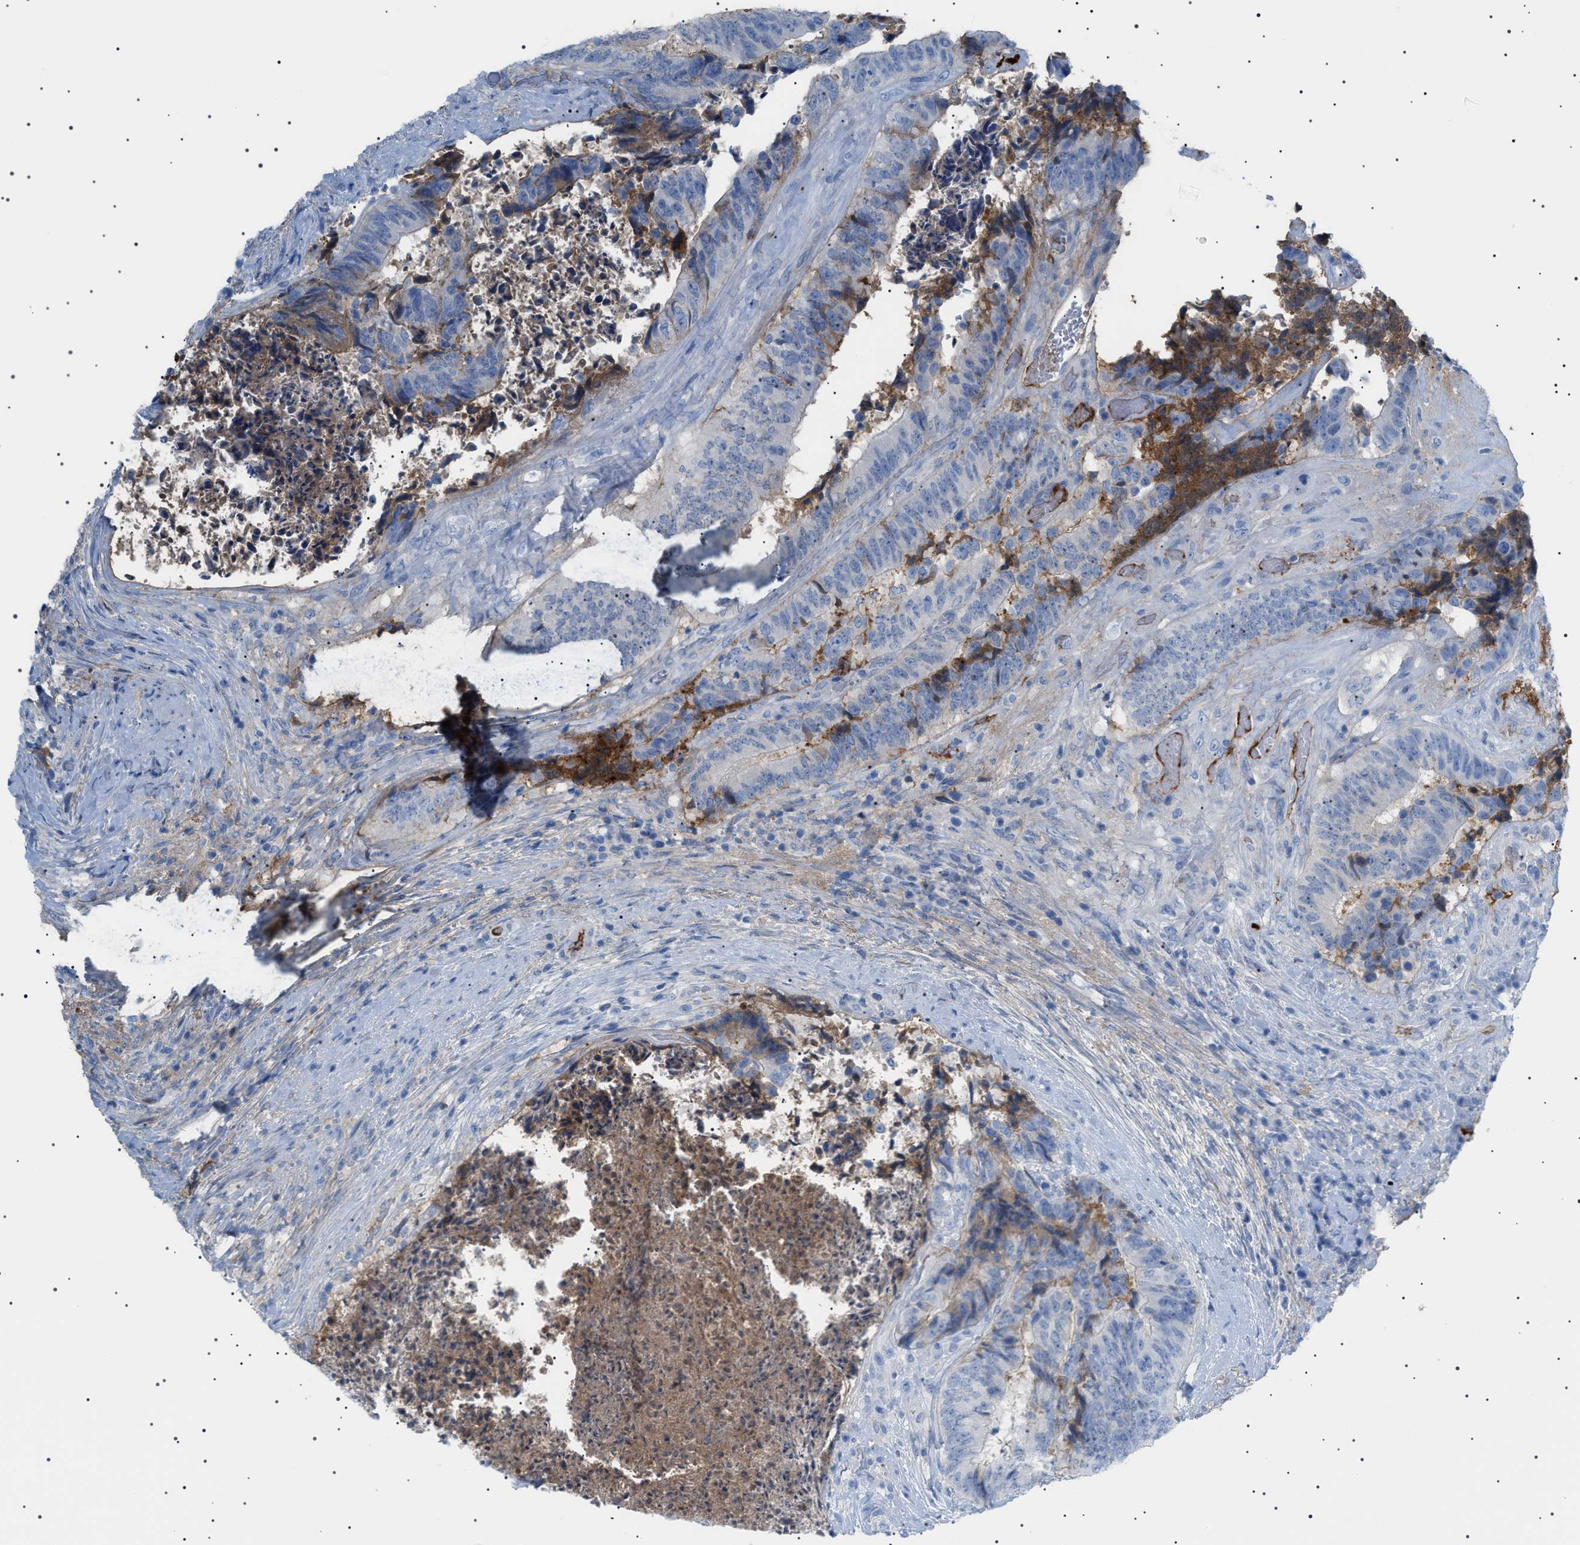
{"staining": {"intensity": "moderate", "quantity": "<25%", "location": "cytoplasmic/membranous"}, "tissue": "colorectal cancer", "cell_type": "Tumor cells", "image_type": "cancer", "snomed": [{"axis": "morphology", "description": "Adenocarcinoma, NOS"}, {"axis": "topography", "description": "Rectum"}], "caption": "A low amount of moderate cytoplasmic/membranous expression is appreciated in approximately <25% of tumor cells in colorectal cancer (adenocarcinoma) tissue.", "gene": "LPA", "patient": {"sex": "male", "age": 72}}